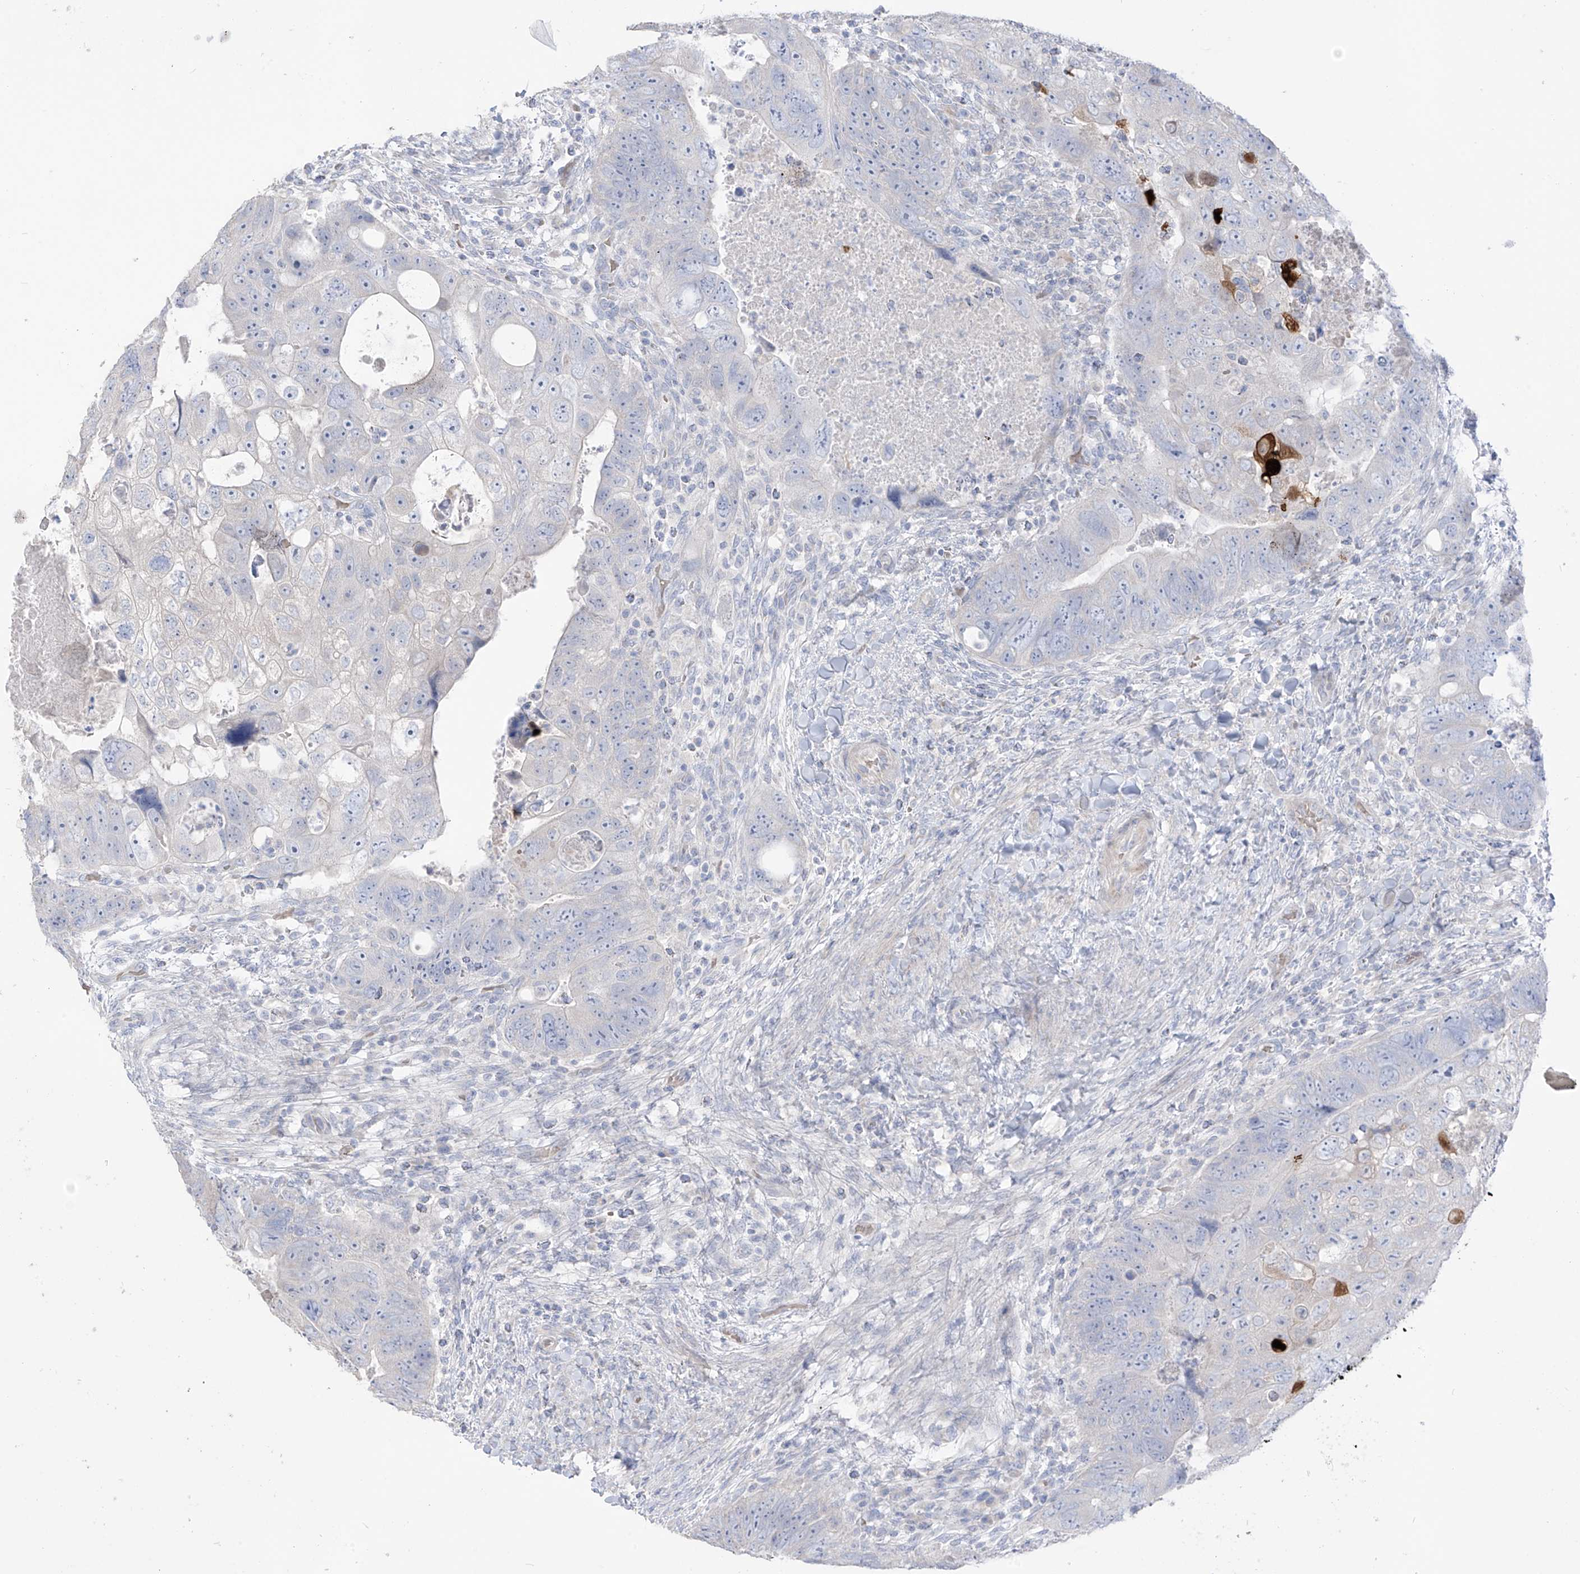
{"staining": {"intensity": "negative", "quantity": "none", "location": "none"}, "tissue": "colorectal cancer", "cell_type": "Tumor cells", "image_type": "cancer", "snomed": [{"axis": "morphology", "description": "Adenocarcinoma, NOS"}, {"axis": "topography", "description": "Rectum"}], "caption": "The immunohistochemistry image has no significant expression in tumor cells of adenocarcinoma (colorectal) tissue.", "gene": "ASPRV1", "patient": {"sex": "male", "age": 59}}